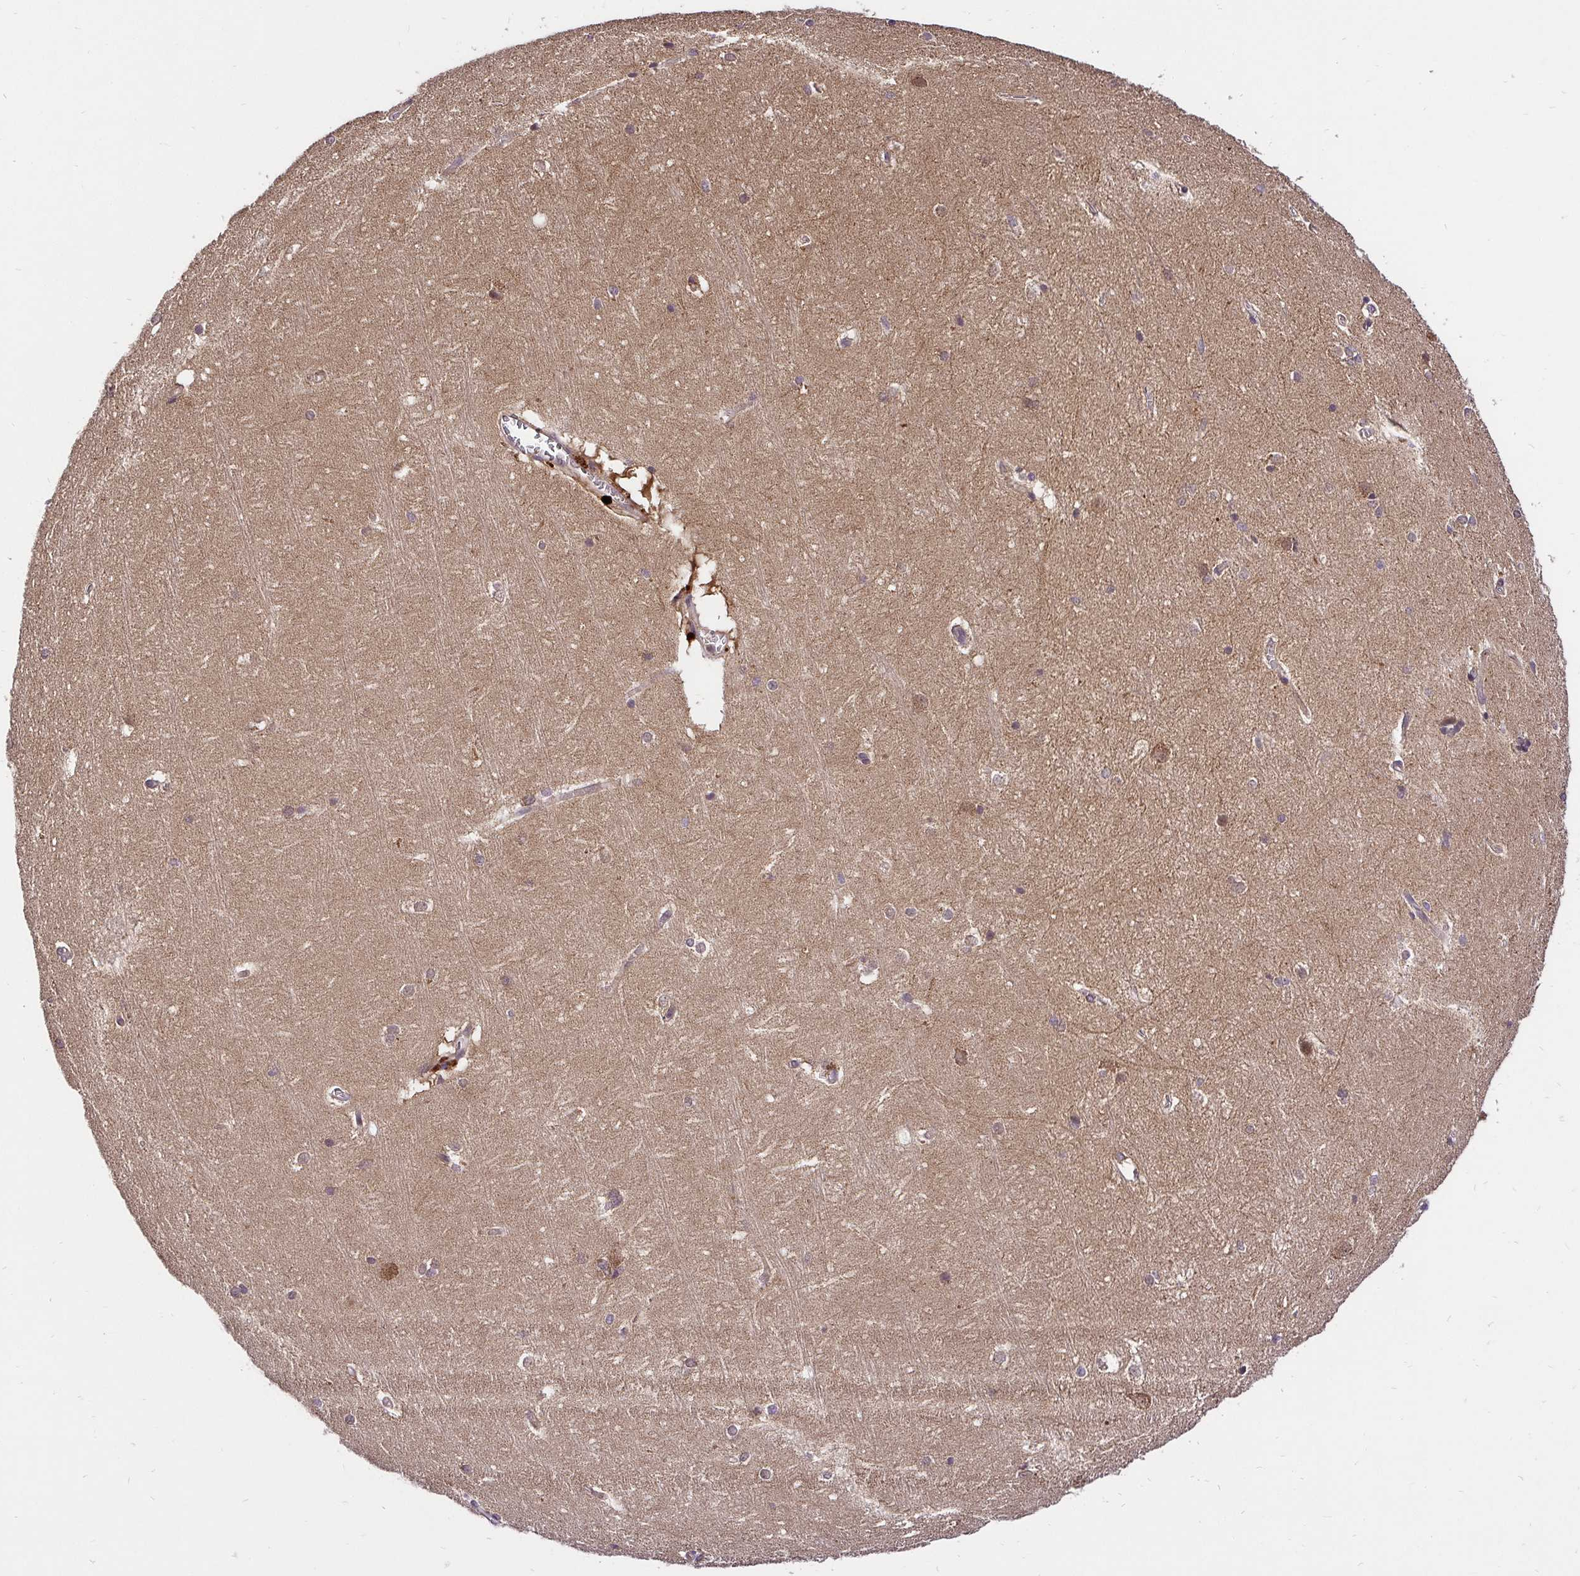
{"staining": {"intensity": "negative", "quantity": "none", "location": "none"}, "tissue": "hippocampus", "cell_type": "Glial cells", "image_type": "normal", "snomed": [{"axis": "morphology", "description": "Normal tissue, NOS"}, {"axis": "topography", "description": "Cerebral cortex"}, {"axis": "topography", "description": "Hippocampus"}], "caption": "Histopathology image shows no significant protein expression in glial cells of benign hippocampus.", "gene": "UBE2M", "patient": {"sex": "female", "age": 19}}